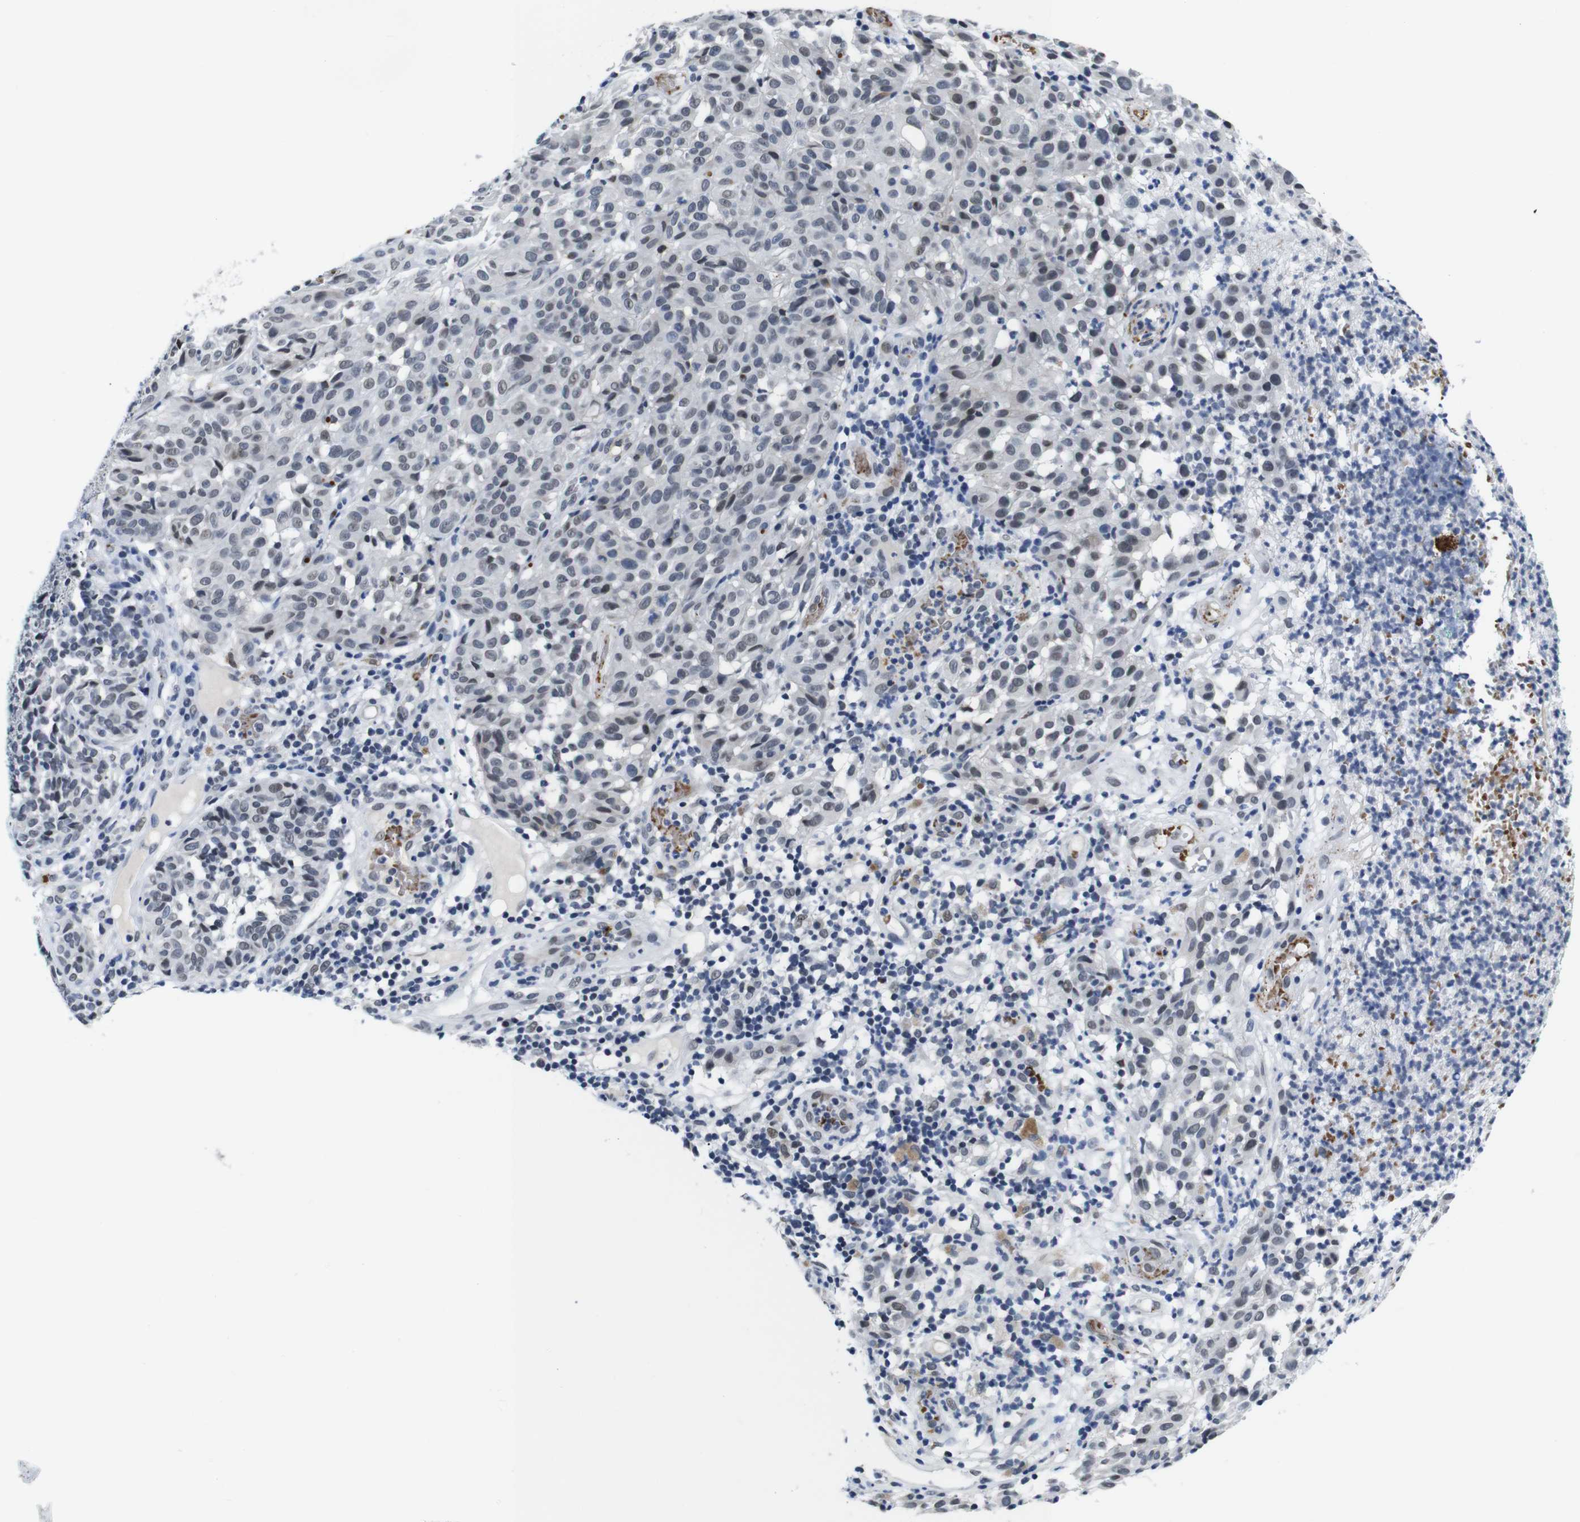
{"staining": {"intensity": "weak", "quantity": "<25%", "location": "nuclear"}, "tissue": "melanoma", "cell_type": "Tumor cells", "image_type": "cancer", "snomed": [{"axis": "morphology", "description": "Malignant melanoma, NOS"}, {"axis": "topography", "description": "Skin"}], "caption": "IHC histopathology image of neoplastic tissue: melanoma stained with DAB displays no significant protein staining in tumor cells. Brightfield microscopy of immunohistochemistry stained with DAB (brown) and hematoxylin (blue), captured at high magnification.", "gene": "ILDR2", "patient": {"sex": "female", "age": 46}}